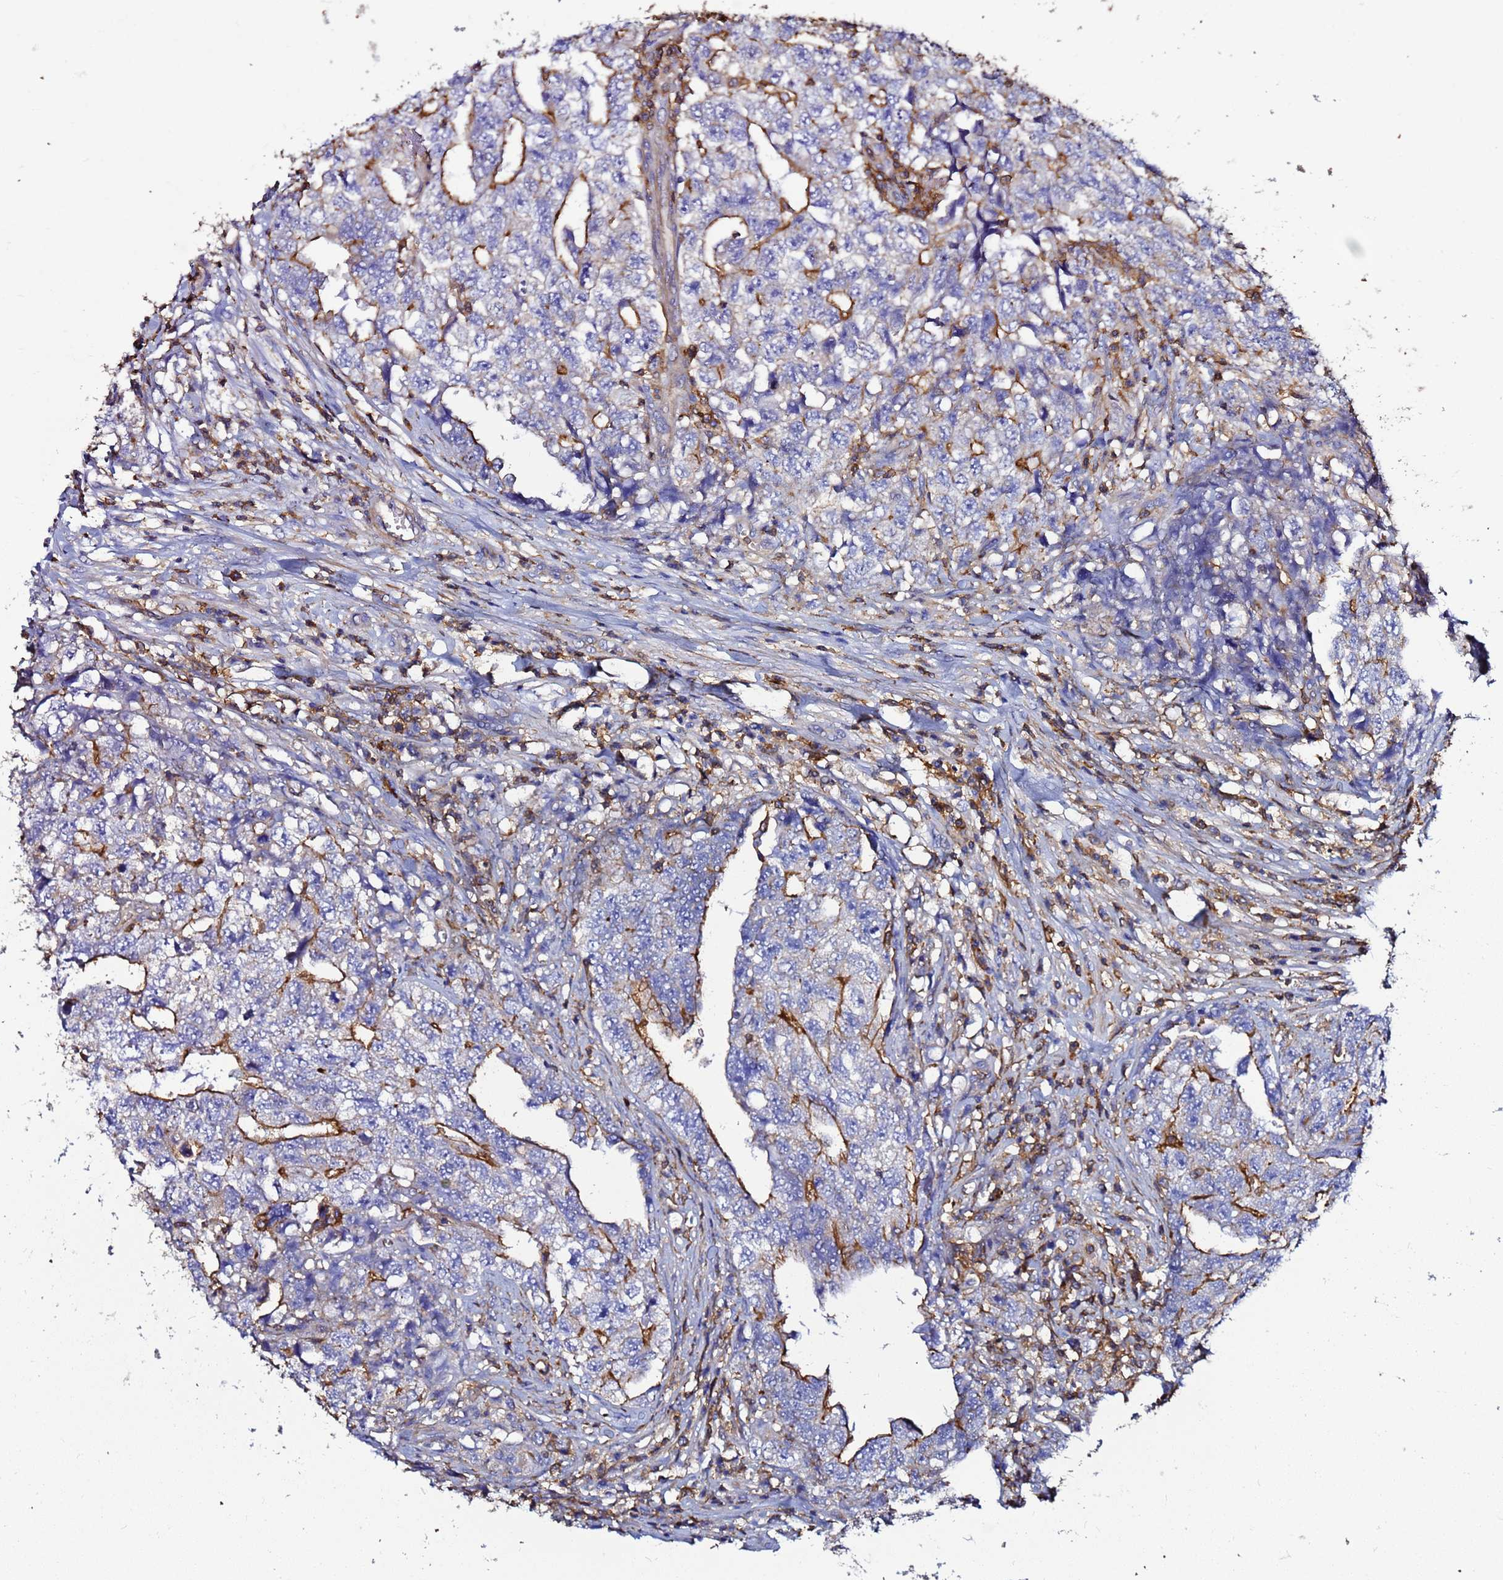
{"staining": {"intensity": "strong", "quantity": "<25%", "location": "cytoplasmic/membranous"}, "tissue": "testis cancer", "cell_type": "Tumor cells", "image_type": "cancer", "snomed": [{"axis": "morphology", "description": "Carcinoma, Embryonal, NOS"}, {"axis": "topography", "description": "Testis"}], "caption": "Protein staining shows strong cytoplasmic/membranous positivity in about <25% of tumor cells in testis cancer.", "gene": "ACTB", "patient": {"sex": "male", "age": 31}}